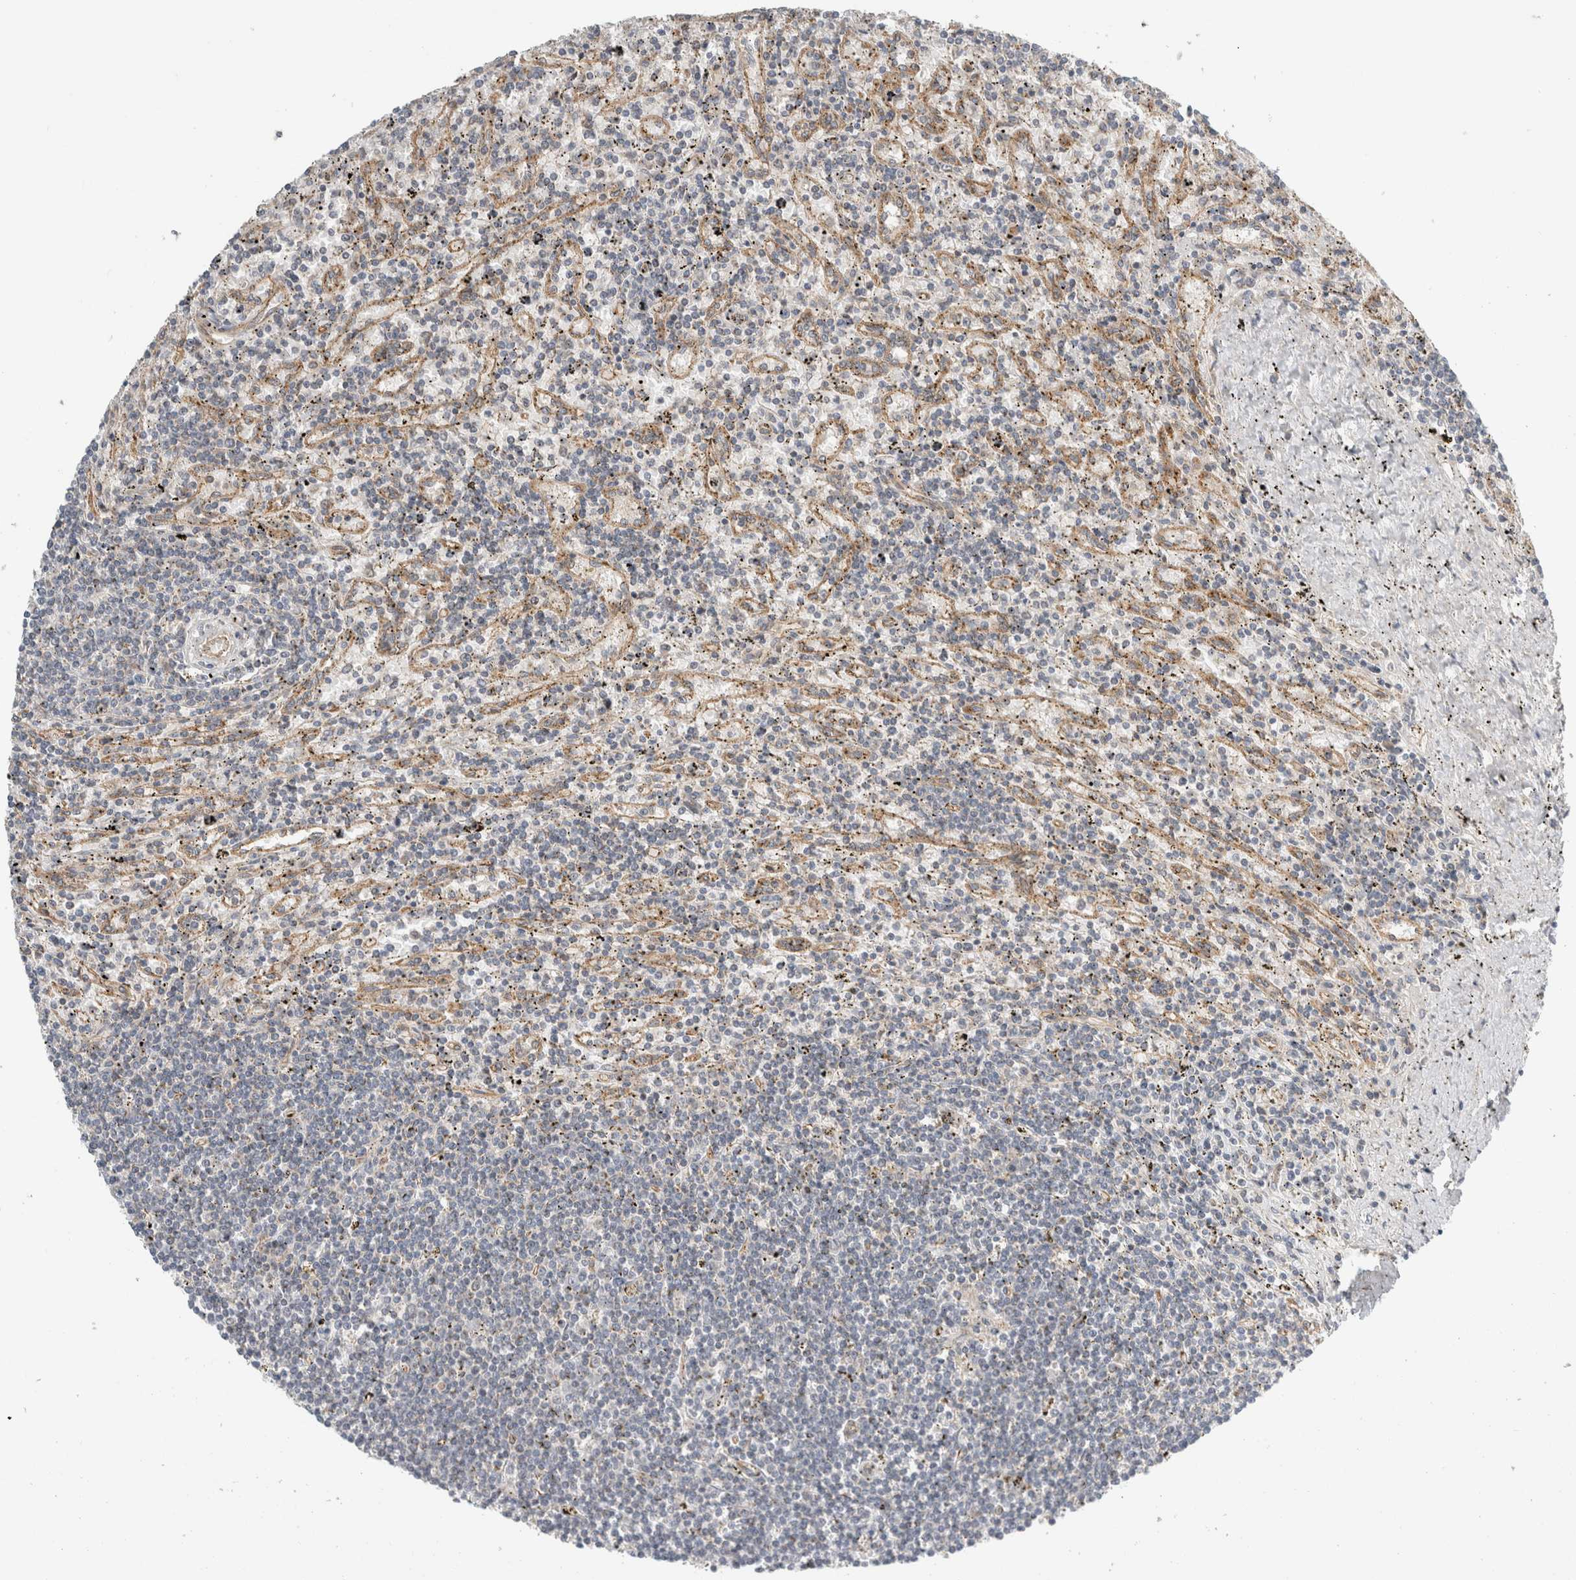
{"staining": {"intensity": "negative", "quantity": "none", "location": "none"}, "tissue": "lymphoma", "cell_type": "Tumor cells", "image_type": "cancer", "snomed": [{"axis": "morphology", "description": "Malignant lymphoma, non-Hodgkin's type, Low grade"}, {"axis": "topography", "description": "Spleen"}], "caption": "Malignant lymphoma, non-Hodgkin's type (low-grade) was stained to show a protein in brown. There is no significant expression in tumor cells.", "gene": "KPNA5", "patient": {"sex": "male", "age": 76}}